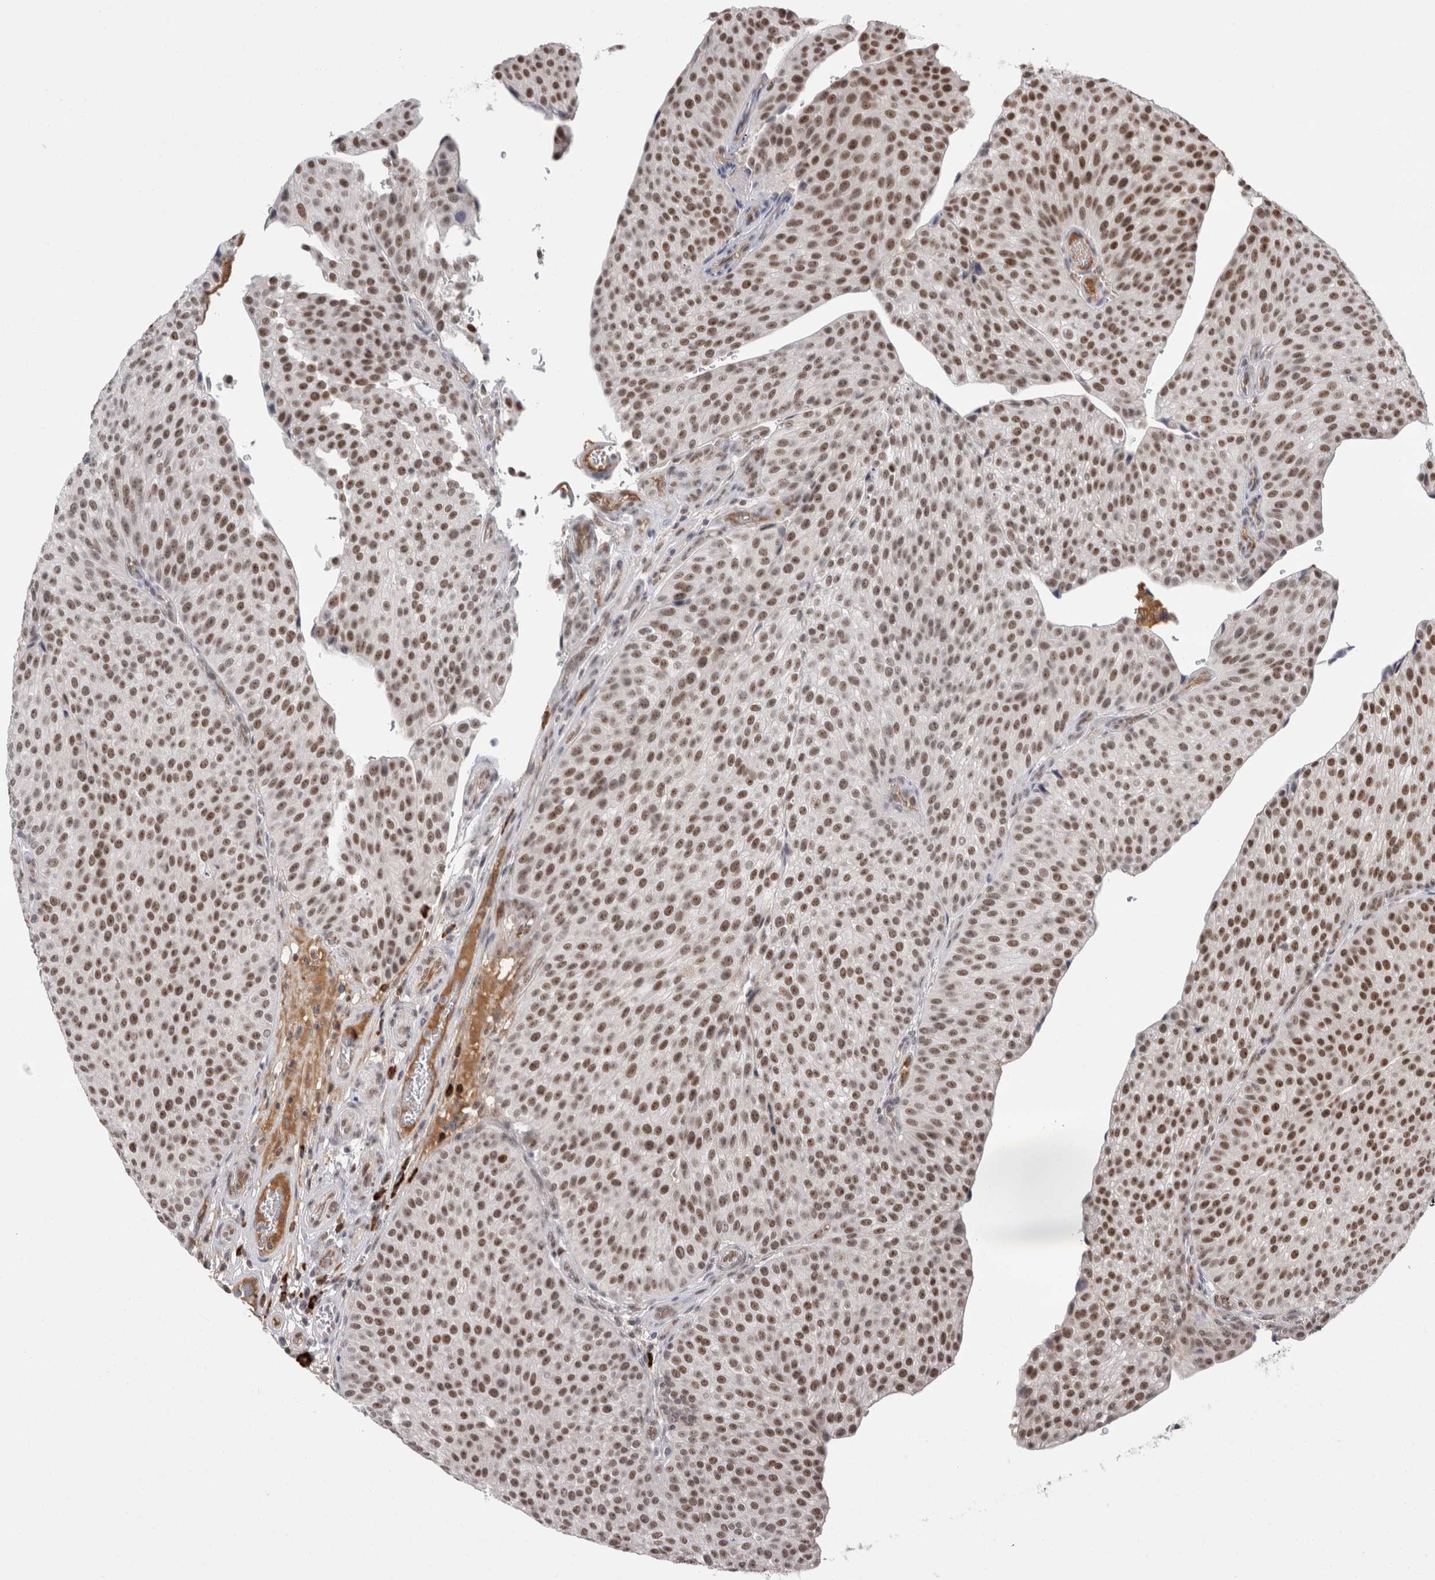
{"staining": {"intensity": "moderate", "quantity": ">75%", "location": "nuclear"}, "tissue": "urothelial cancer", "cell_type": "Tumor cells", "image_type": "cancer", "snomed": [{"axis": "morphology", "description": "Normal tissue, NOS"}, {"axis": "morphology", "description": "Urothelial carcinoma, Low grade"}, {"axis": "topography", "description": "Smooth muscle"}, {"axis": "topography", "description": "Urinary bladder"}], "caption": "A brown stain labels moderate nuclear positivity of a protein in urothelial cancer tumor cells.", "gene": "ZNF24", "patient": {"sex": "male", "age": 60}}